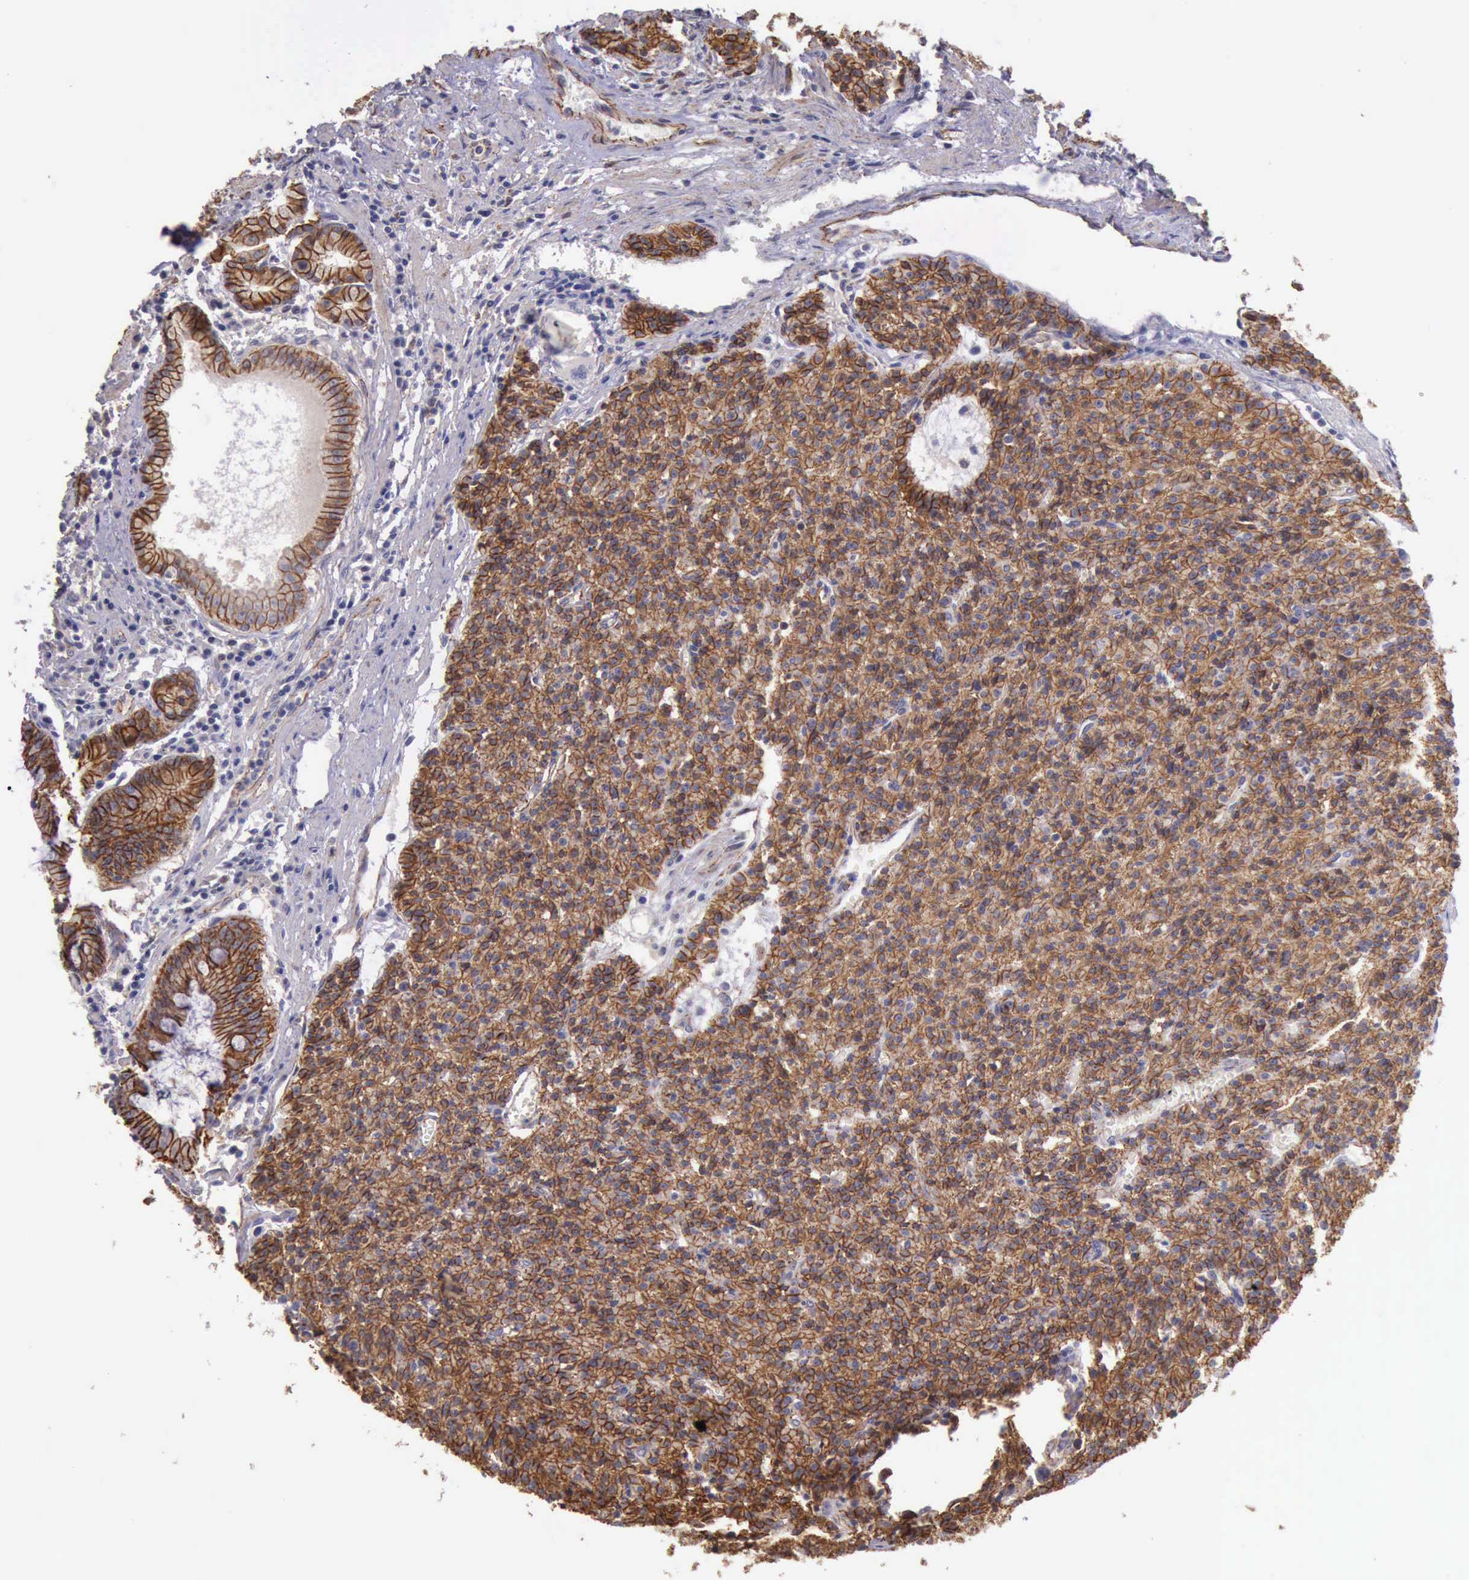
{"staining": {"intensity": "moderate", "quantity": ">75%", "location": "cytoplasmic/membranous"}, "tissue": "carcinoid", "cell_type": "Tumor cells", "image_type": "cancer", "snomed": [{"axis": "morphology", "description": "Carcinoid, malignant, NOS"}, {"axis": "topography", "description": "Stomach"}], "caption": "Malignant carcinoid stained with a protein marker exhibits moderate staining in tumor cells.", "gene": "CTNNB1", "patient": {"sex": "female", "age": 76}}